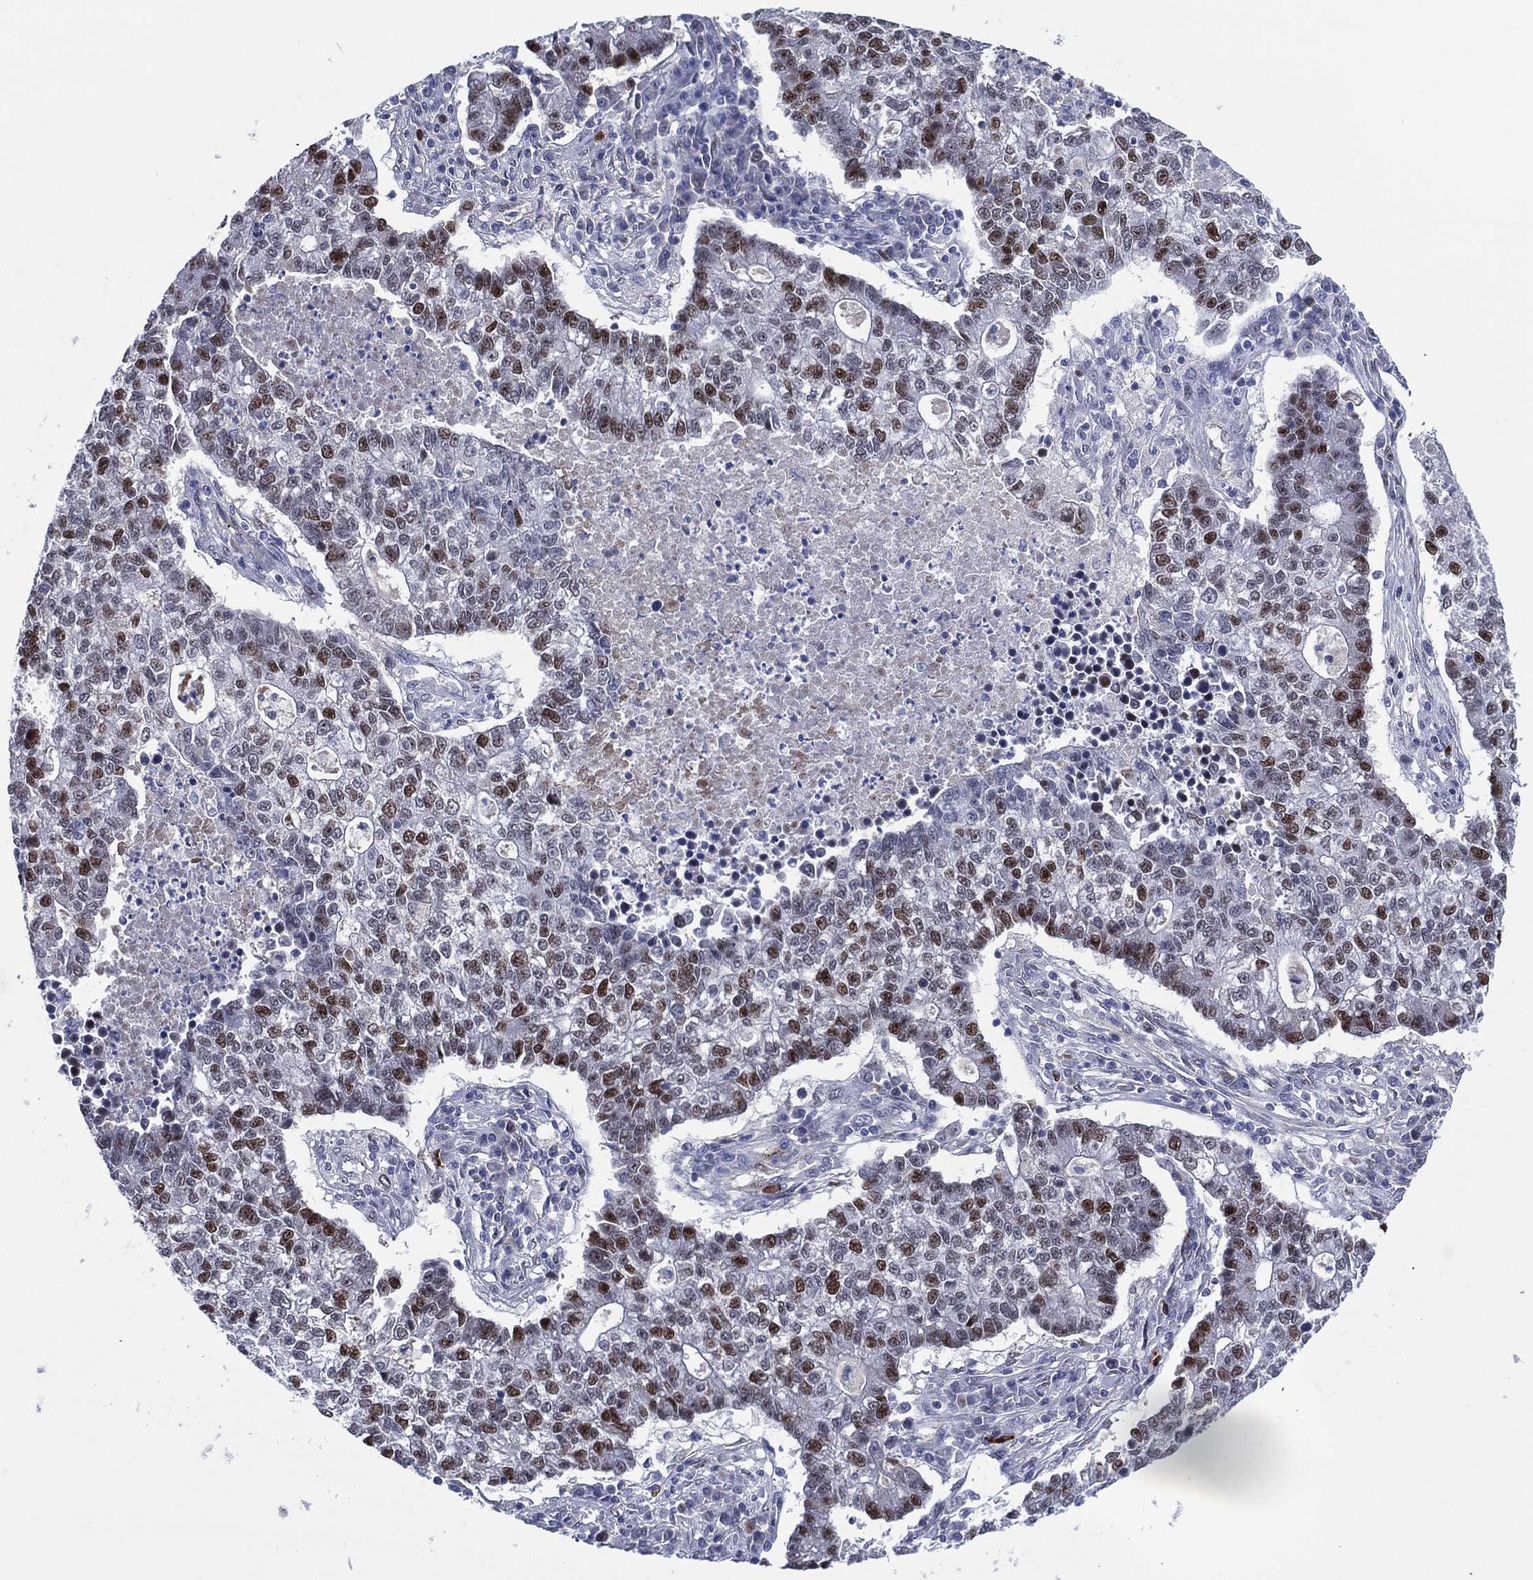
{"staining": {"intensity": "strong", "quantity": "25%-75%", "location": "nuclear"}, "tissue": "lung cancer", "cell_type": "Tumor cells", "image_type": "cancer", "snomed": [{"axis": "morphology", "description": "Adenocarcinoma, NOS"}, {"axis": "topography", "description": "Lung"}], "caption": "Protein expression by immunohistochemistry (IHC) demonstrates strong nuclear positivity in about 25%-75% of tumor cells in lung cancer.", "gene": "GATA6", "patient": {"sex": "male", "age": 57}}